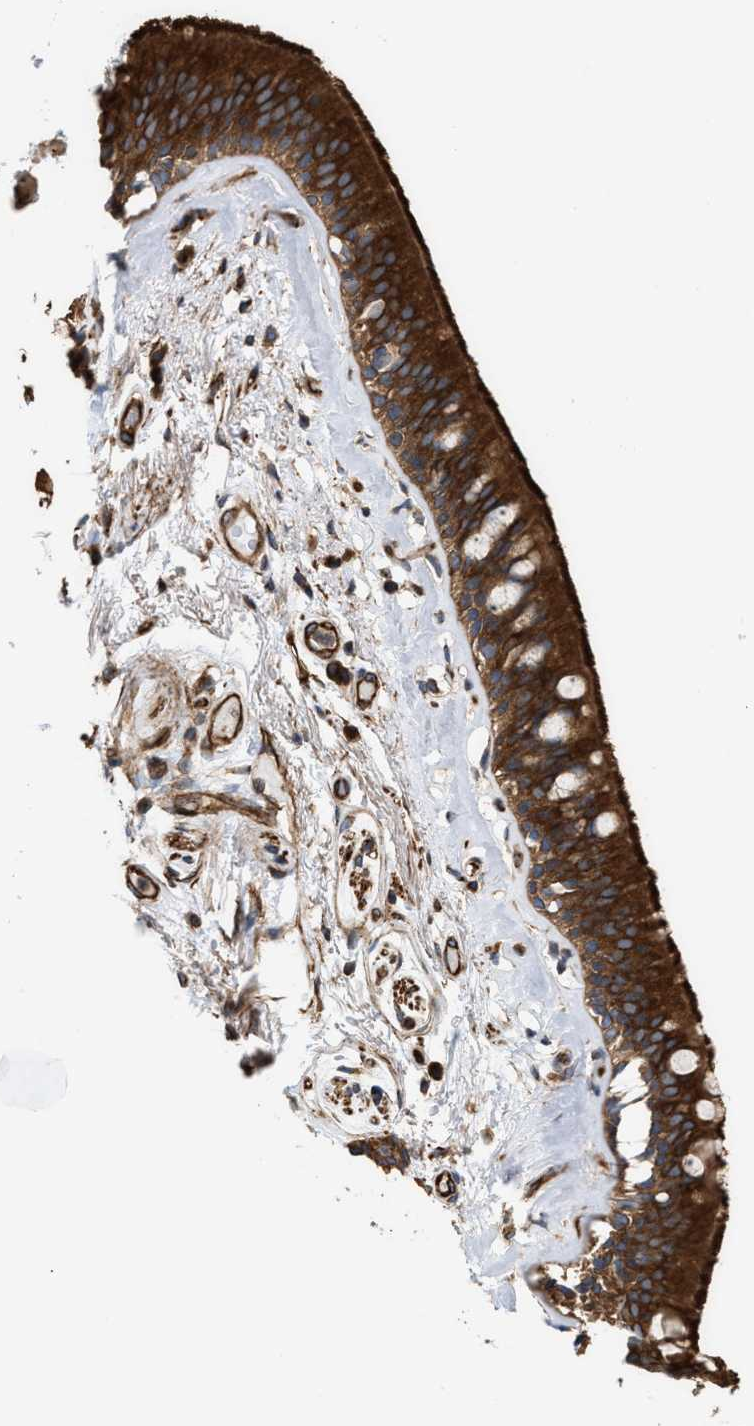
{"staining": {"intensity": "strong", "quantity": ">75%", "location": "cytoplasmic/membranous"}, "tissue": "bronchus", "cell_type": "Respiratory epithelial cells", "image_type": "normal", "snomed": [{"axis": "morphology", "description": "Normal tissue, NOS"}, {"axis": "topography", "description": "Cartilage tissue"}], "caption": "High-power microscopy captured an immunohistochemistry image of benign bronchus, revealing strong cytoplasmic/membranous positivity in about >75% of respiratory epithelial cells.", "gene": "EPS15L1", "patient": {"sex": "female", "age": 63}}